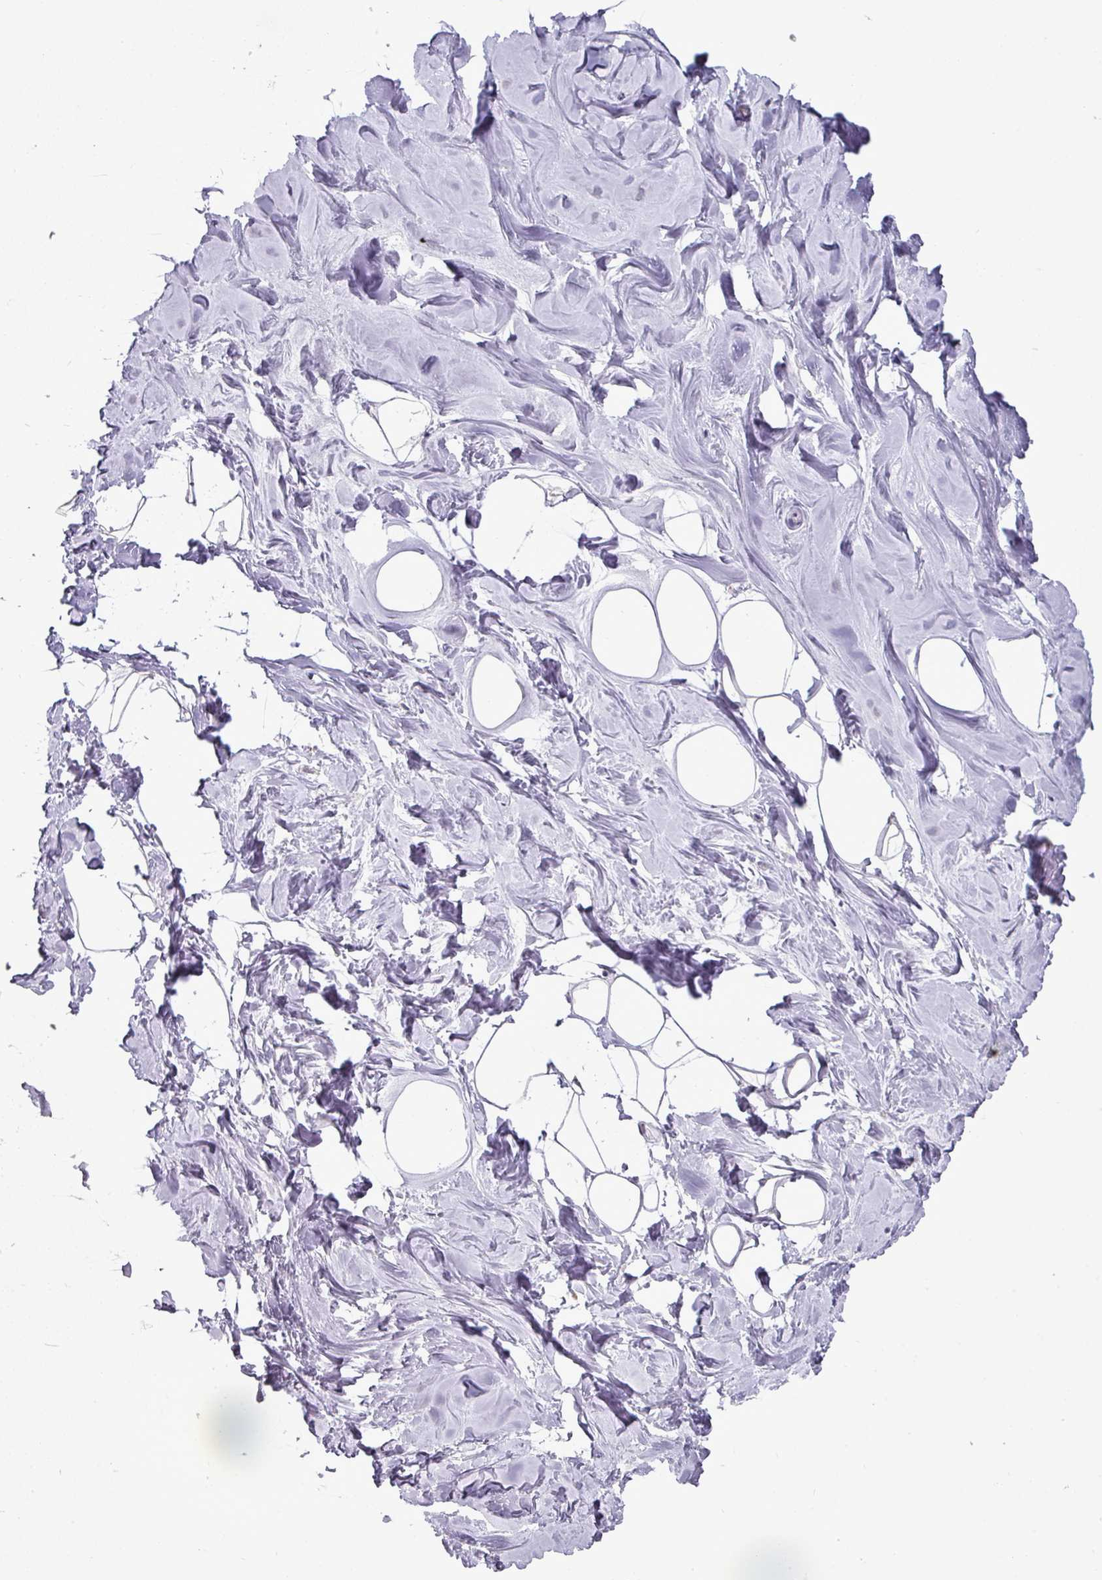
{"staining": {"intensity": "negative", "quantity": "none", "location": "none"}, "tissue": "breast", "cell_type": "Adipocytes", "image_type": "normal", "snomed": [{"axis": "morphology", "description": "Normal tissue, NOS"}, {"axis": "topography", "description": "Breast"}], "caption": "A high-resolution image shows immunohistochemistry (IHC) staining of benign breast, which shows no significant expression in adipocytes. The staining was performed using DAB (3,3'-diaminobenzidine) to visualize the protein expression in brown, while the nuclei were stained in blue with hematoxylin (Magnification: 20x).", "gene": "TRAPPC1", "patient": {"sex": "female", "age": 23}}